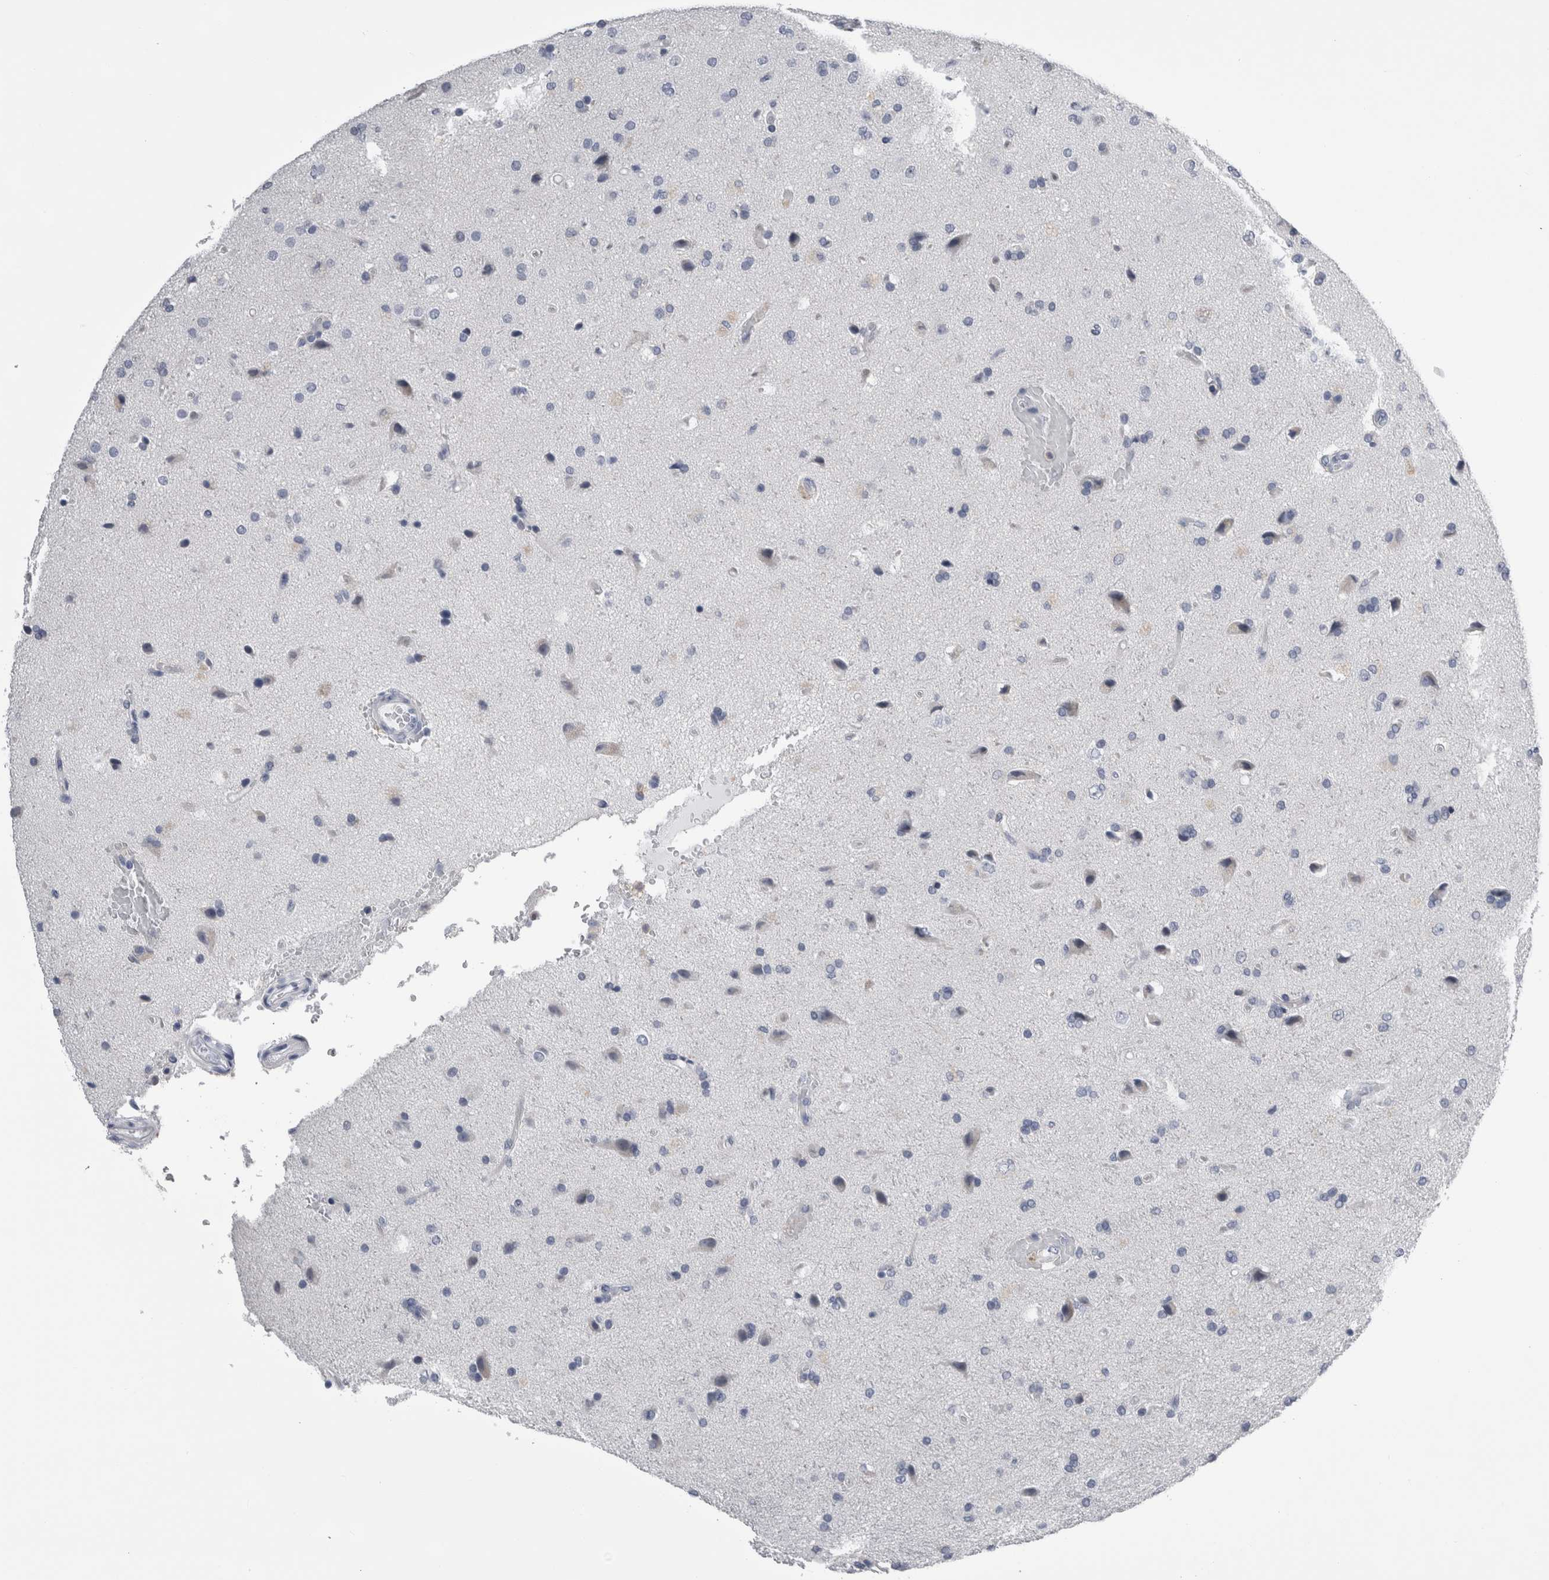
{"staining": {"intensity": "negative", "quantity": "none", "location": "none"}, "tissue": "glioma", "cell_type": "Tumor cells", "image_type": "cancer", "snomed": [{"axis": "morphology", "description": "Glioma, malignant, High grade"}, {"axis": "topography", "description": "Brain"}], "caption": "Tumor cells show no significant protein positivity in malignant glioma (high-grade). (DAB immunohistochemistry (IHC), high magnification).", "gene": "ALDH8A1", "patient": {"sex": "male", "age": 72}}